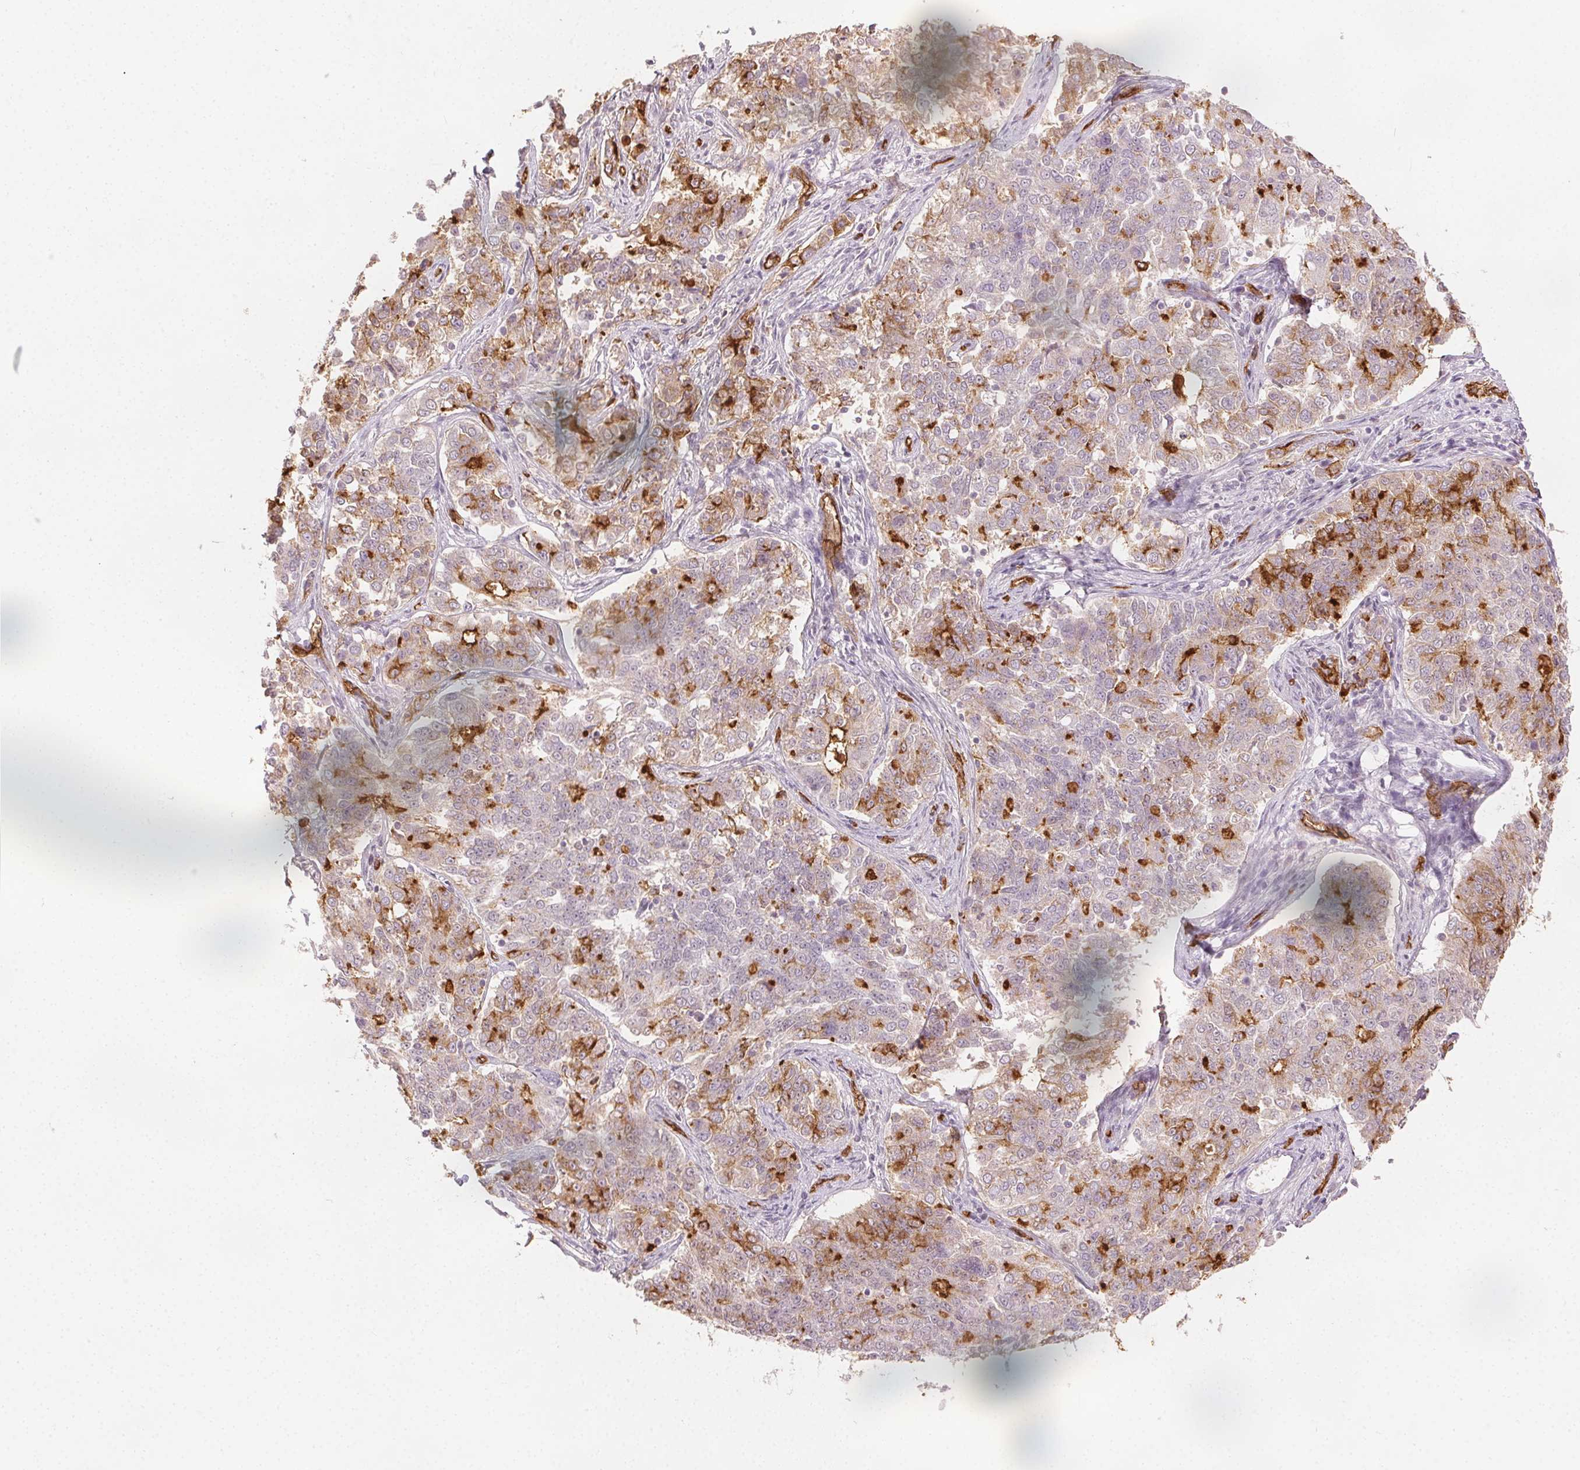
{"staining": {"intensity": "strong", "quantity": "<25%", "location": "cytoplasmic/membranous"}, "tissue": "endometrial cancer", "cell_type": "Tumor cells", "image_type": "cancer", "snomed": [{"axis": "morphology", "description": "Adenocarcinoma, NOS"}, {"axis": "topography", "description": "Endometrium"}], "caption": "About <25% of tumor cells in endometrial adenocarcinoma display strong cytoplasmic/membranous protein expression as visualized by brown immunohistochemical staining.", "gene": "PODXL", "patient": {"sex": "female", "age": 43}}